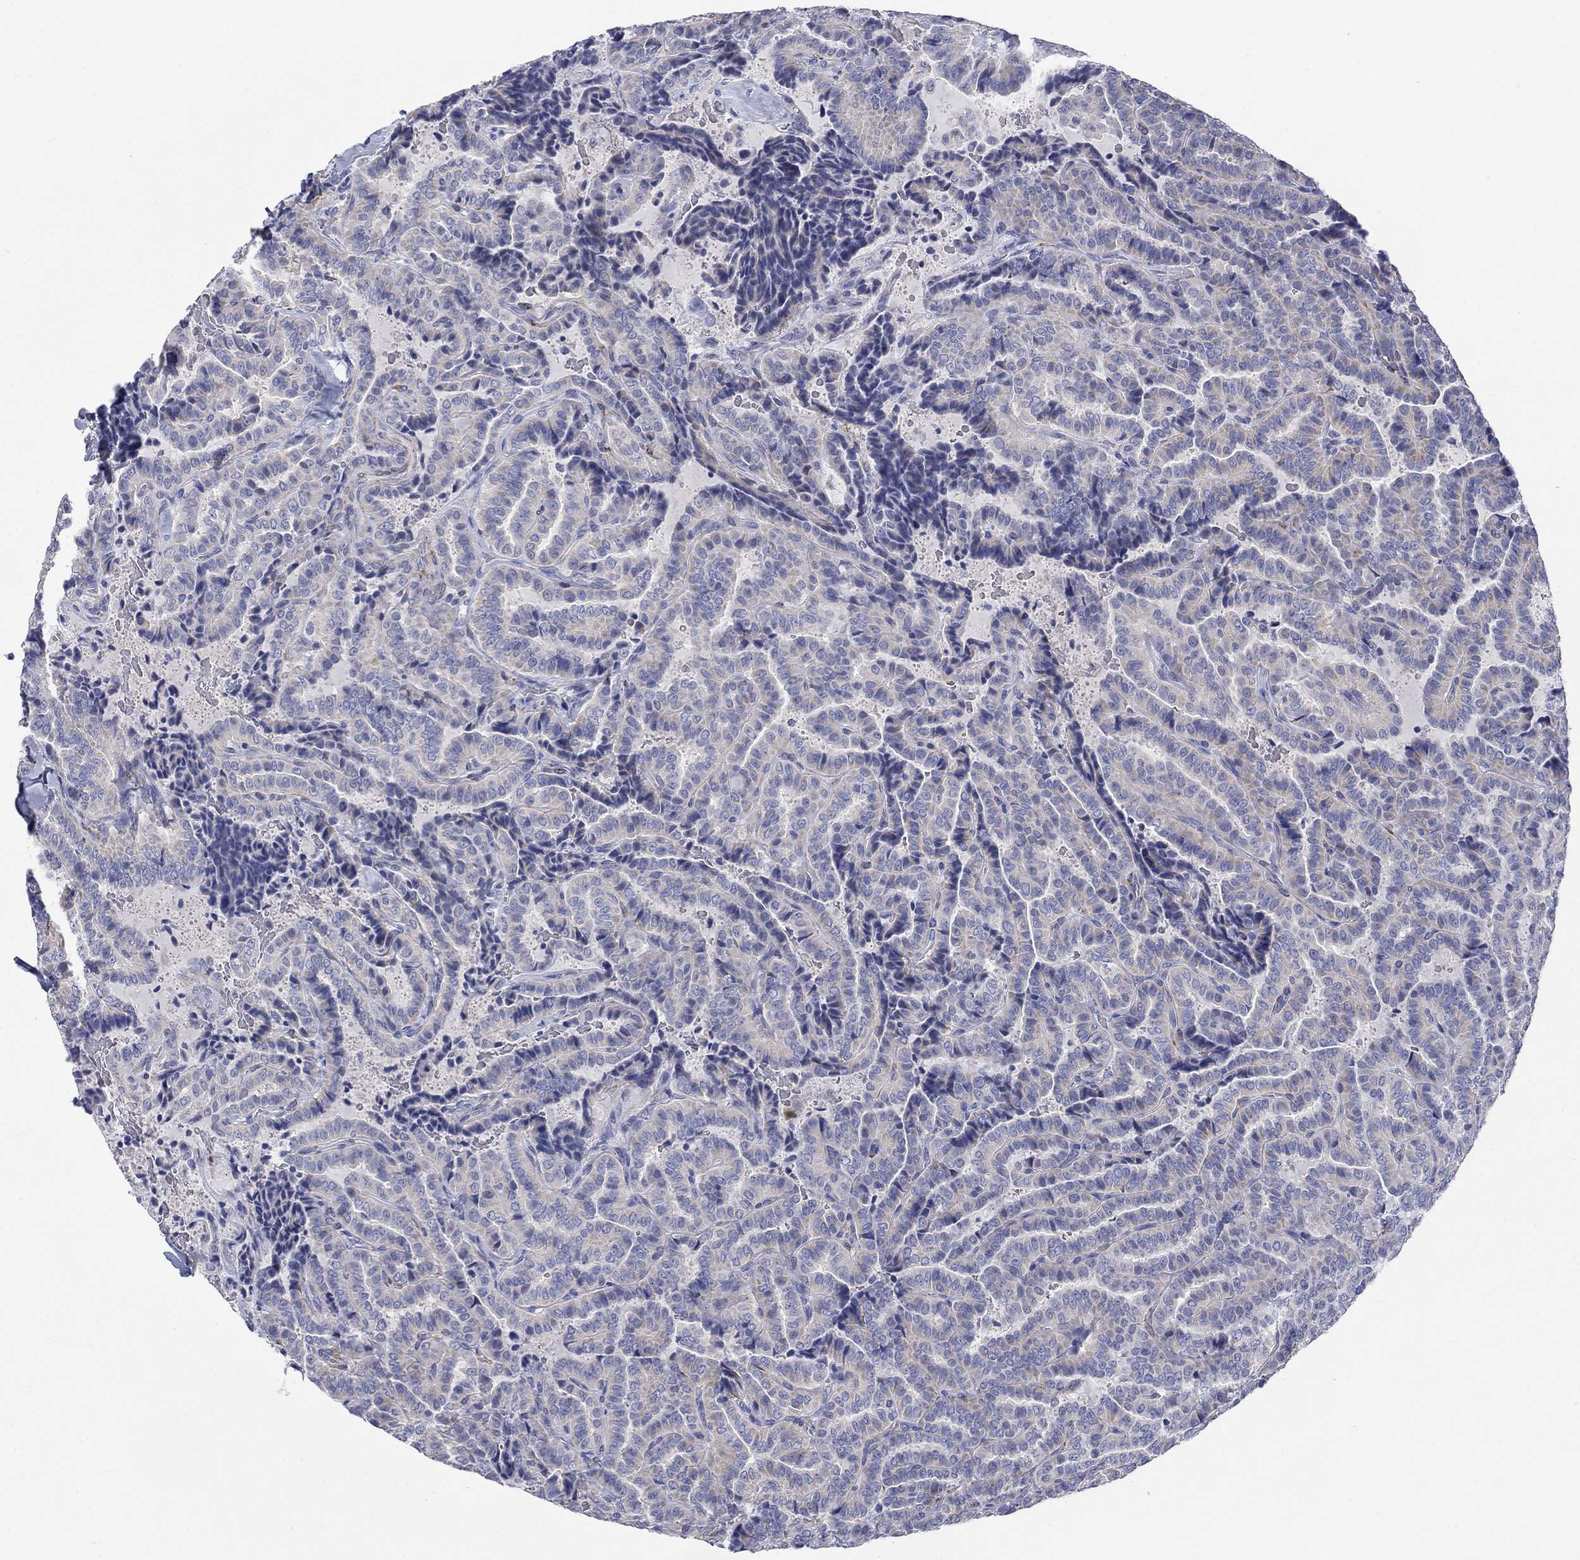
{"staining": {"intensity": "negative", "quantity": "none", "location": "none"}, "tissue": "thyroid cancer", "cell_type": "Tumor cells", "image_type": "cancer", "snomed": [{"axis": "morphology", "description": "Papillary adenocarcinoma, NOS"}, {"axis": "topography", "description": "Thyroid gland"}], "caption": "Immunohistochemical staining of thyroid papillary adenocarcinoma displays no significant expression in tumor cells.", "gene": "PTPRZ1", "patient": {"sex": "female", "age": 39}}